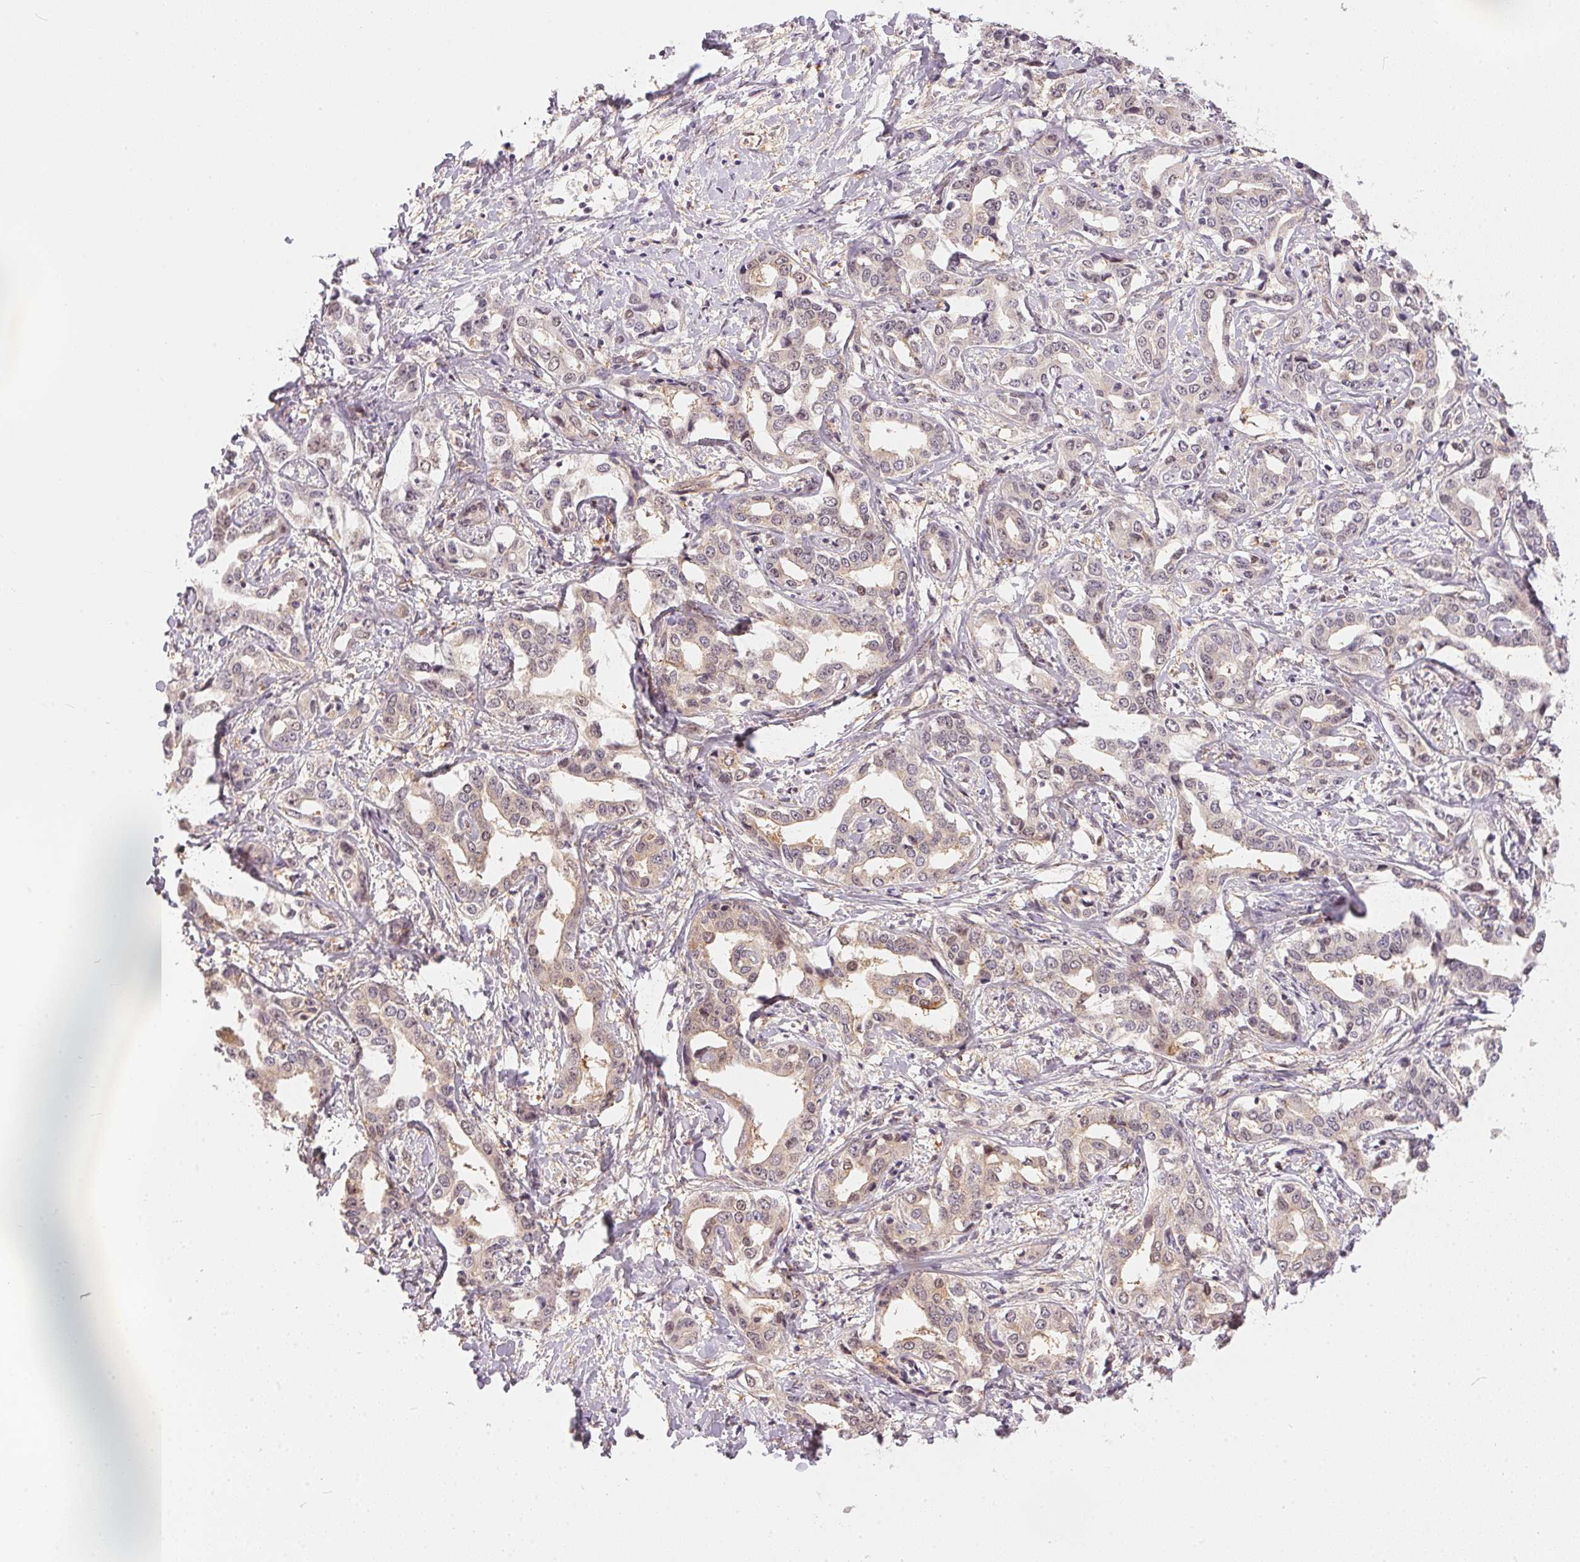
{"staining": {"intensity": "negative", "quantity": "none", "location": "none"}, "tissue": "liver cancer", "cell_type": "Tumor cells", "image_type": "cancer", "snomed": [{"axis": "morphology", "description": "Cholangiocarcinoma"}, {"axis": "topography", "description": "Liver"}], "caption": "Tumor cells show no significant protein positivity in liver cancer.", "gene": "BLMH", "patient": {"sex": "male", "age": 59}}